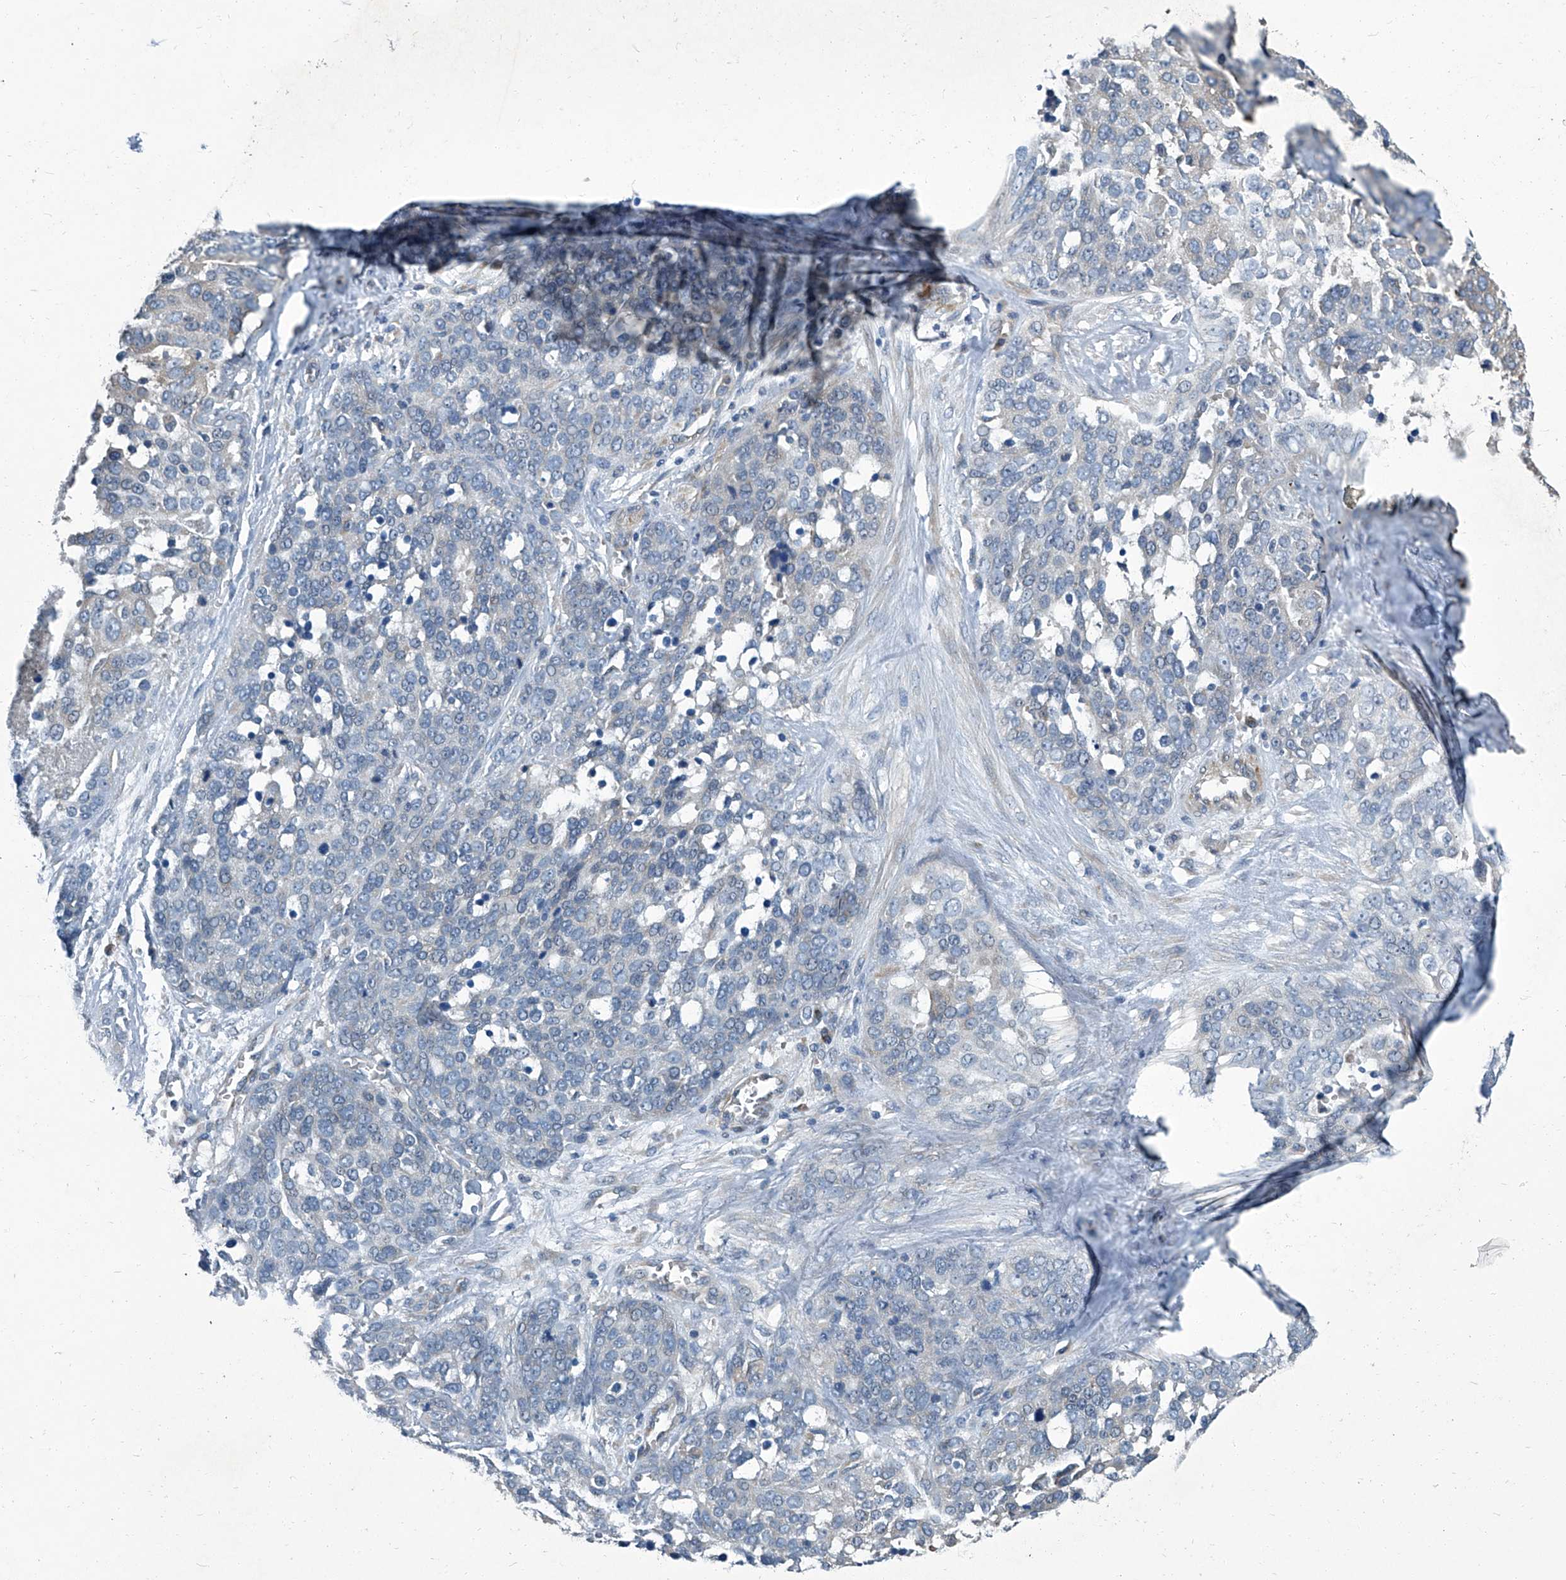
{"staining": {"intensity": "weak", "quantity": "25%-75%", "location": "cytoplasmic/membranous"}, "tissue": "ovarian cancer", "cell_type": "Tumor cells", "image_type": "cancer", "snomed": [{"axis": "morphology", "description": "Cystadenocarcinoma, serous, NOS"}, {"axis": "topography", "description": "Ovary"}], "caption": "Ovarian serous cystadenocarcinoma stained with a brown dye reveals weak cytoplasmic/membranous positive staining in approximately 25%-75% of tumor cells.", "gene": "SLC26A11", "patient": {"sex": "female", "age": 44}}